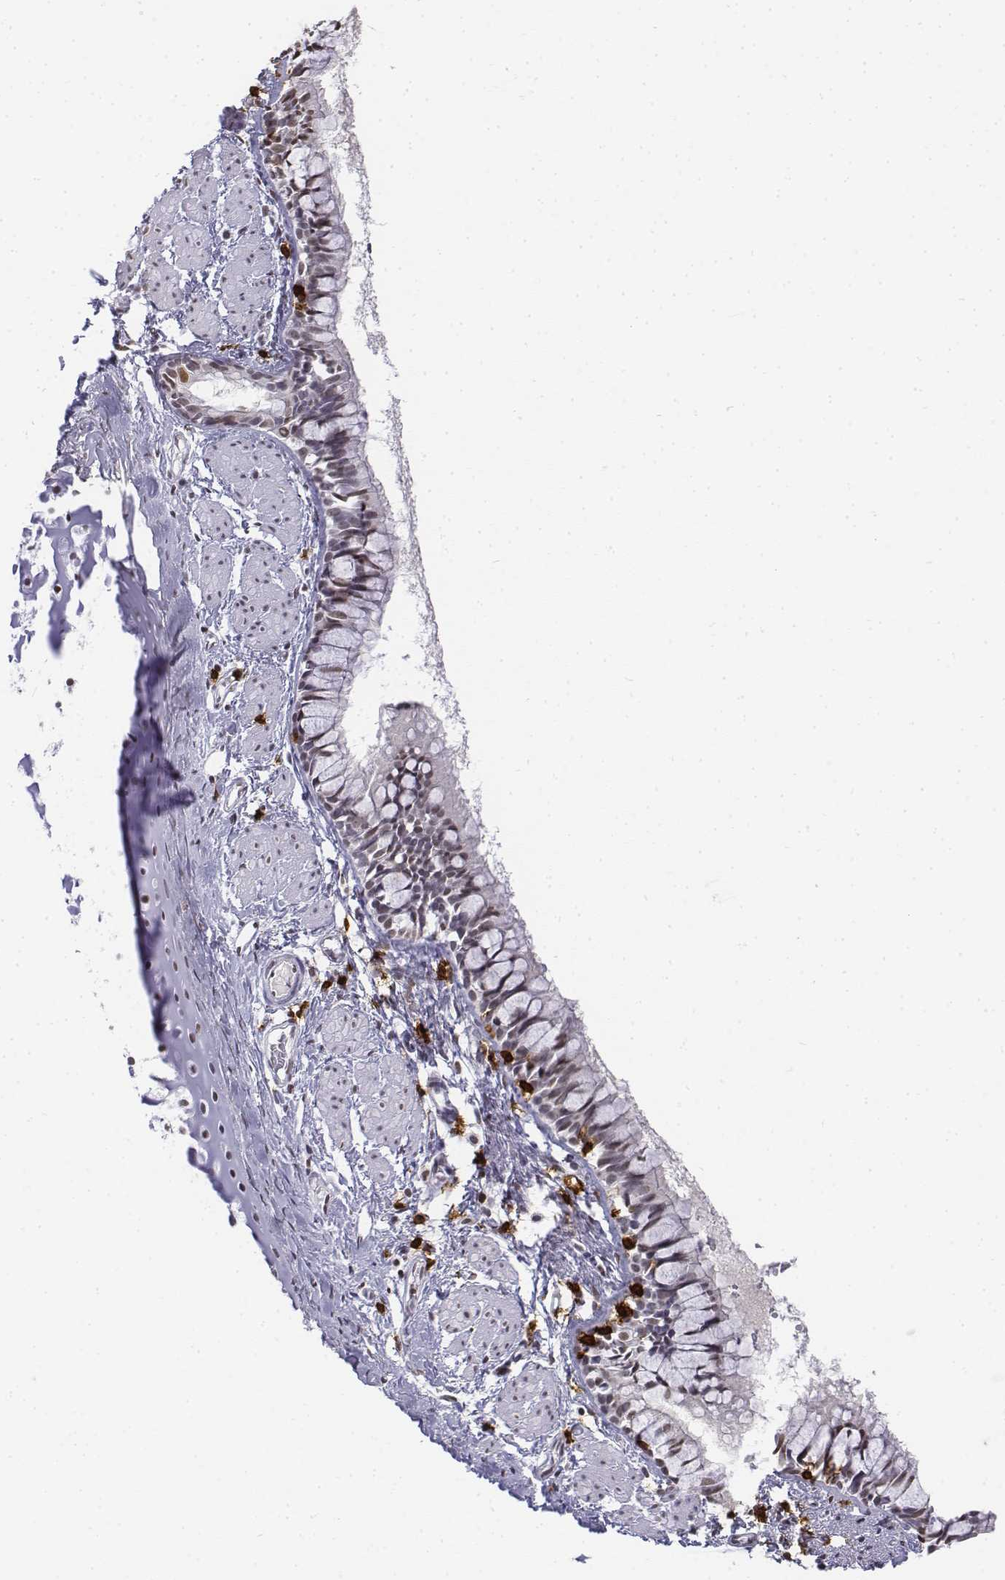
{"staining": {"intensity": "weak", "quantity": ">75%", "location": "nuclear"}, "tissue": "bronchus", "cell_type": "Respiratory epithelial cells", "image_type": "normal", "snomed": [{"axis": "morphology", "description": "Normal tissue, NOS"}, {"axis": "topography", "description": "Bronchus"}], "caption": "Weak nuclear staining is appreciated in about >75% of respiratory epithelial cells in unremarkable bronchus. The protein is shown in brown color, while the nuclei are stained blue.", "gene": "CD3E", "patient": {"sex": "male", "age": 1}}